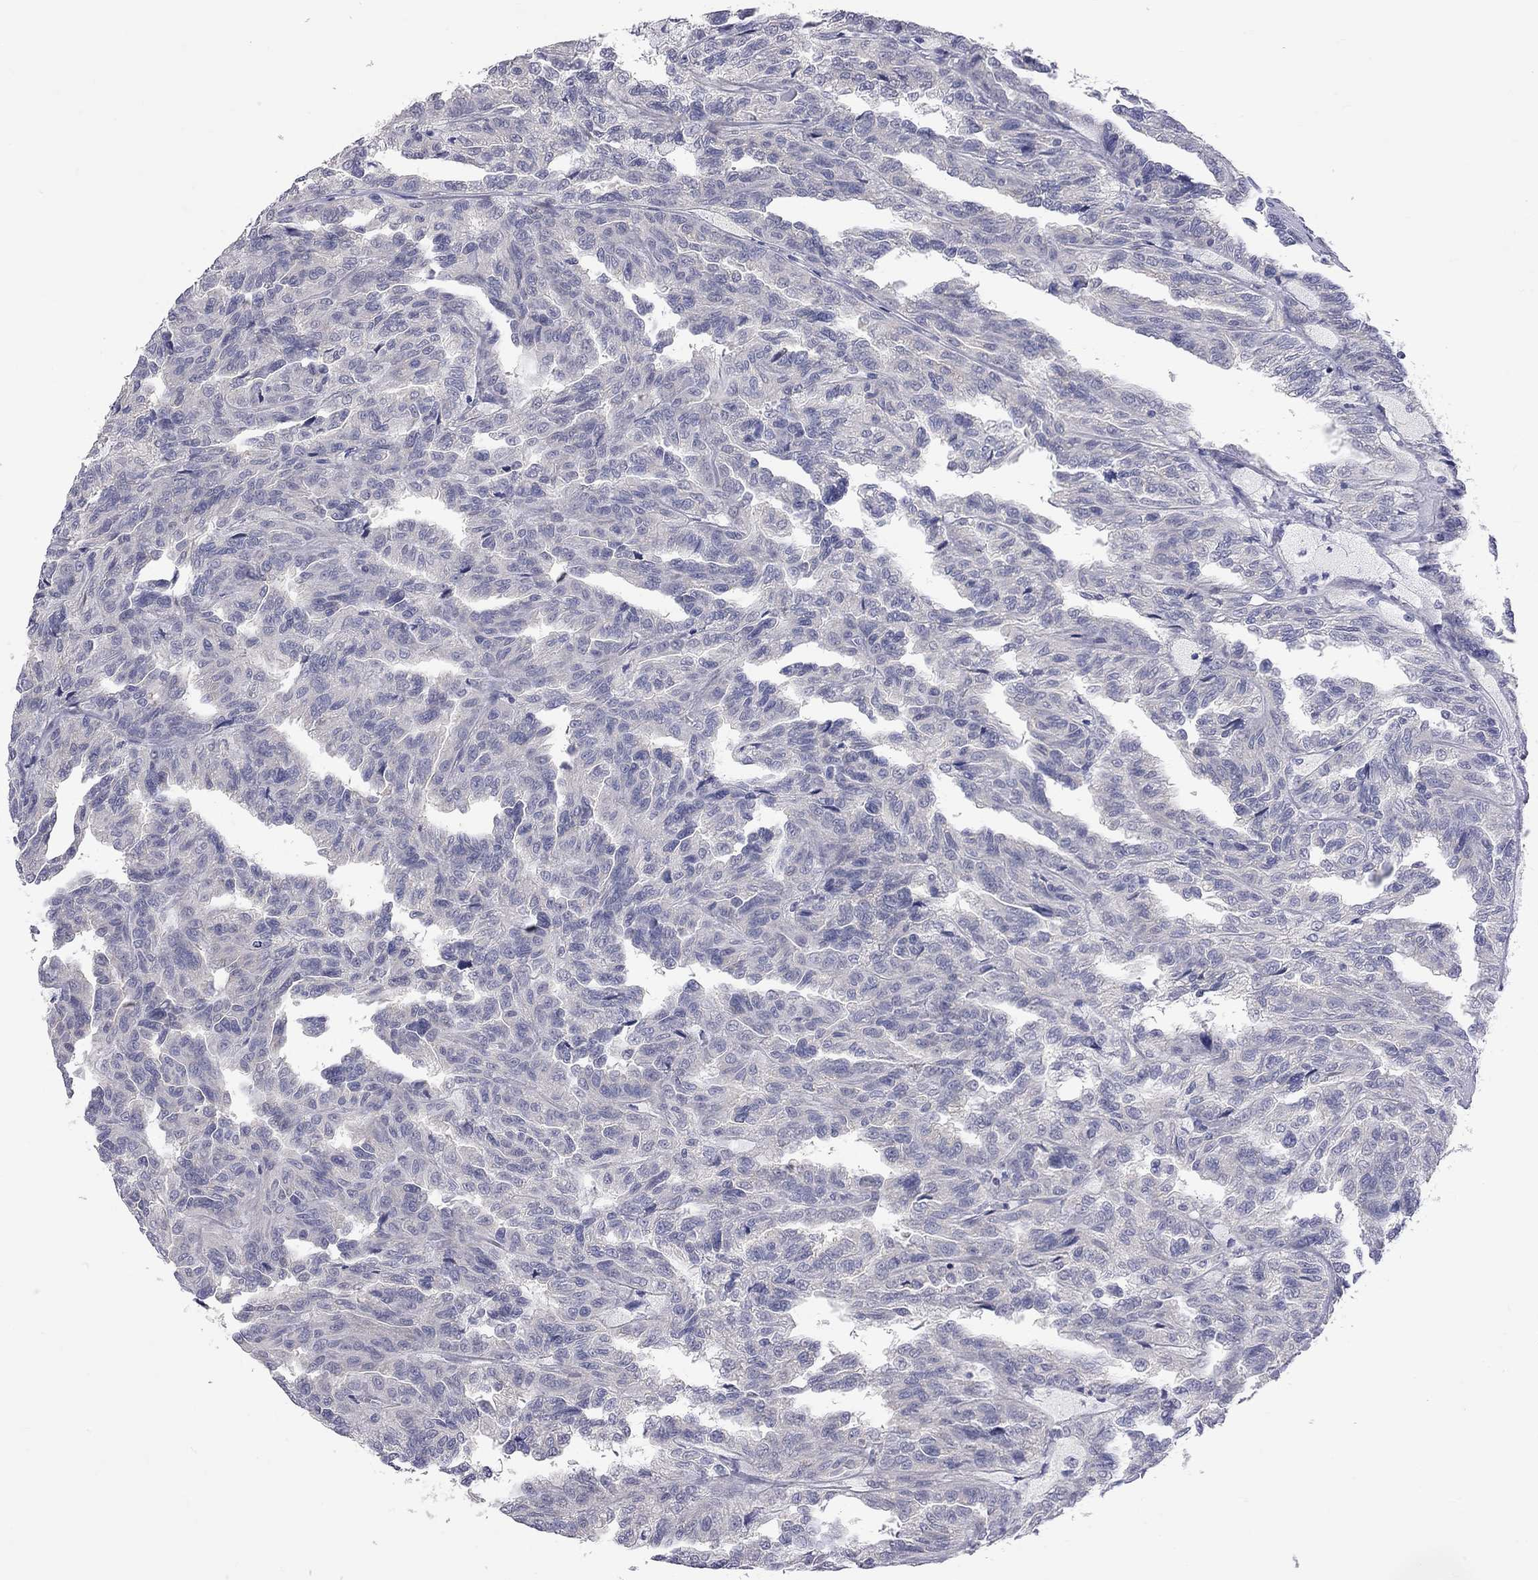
{"staining": {"intensity": "negative", "quantity": "none", "location": "none"}, "tissue": "renal cancer", "cell_type": "Tumor cells", "image_type": "cancer", "snomed": [{"axis": "morphology", "description": "Adenocarcinoma, NOS"}, {"axis": "topography", "description": "Kidney"}], "caption": "Protein analysis of renal cancer (adenocarcinoma) reveals no significant expression in tumor cells.", "gene": "OPRK1", "patient": {"sex": "male", "age": 79}}